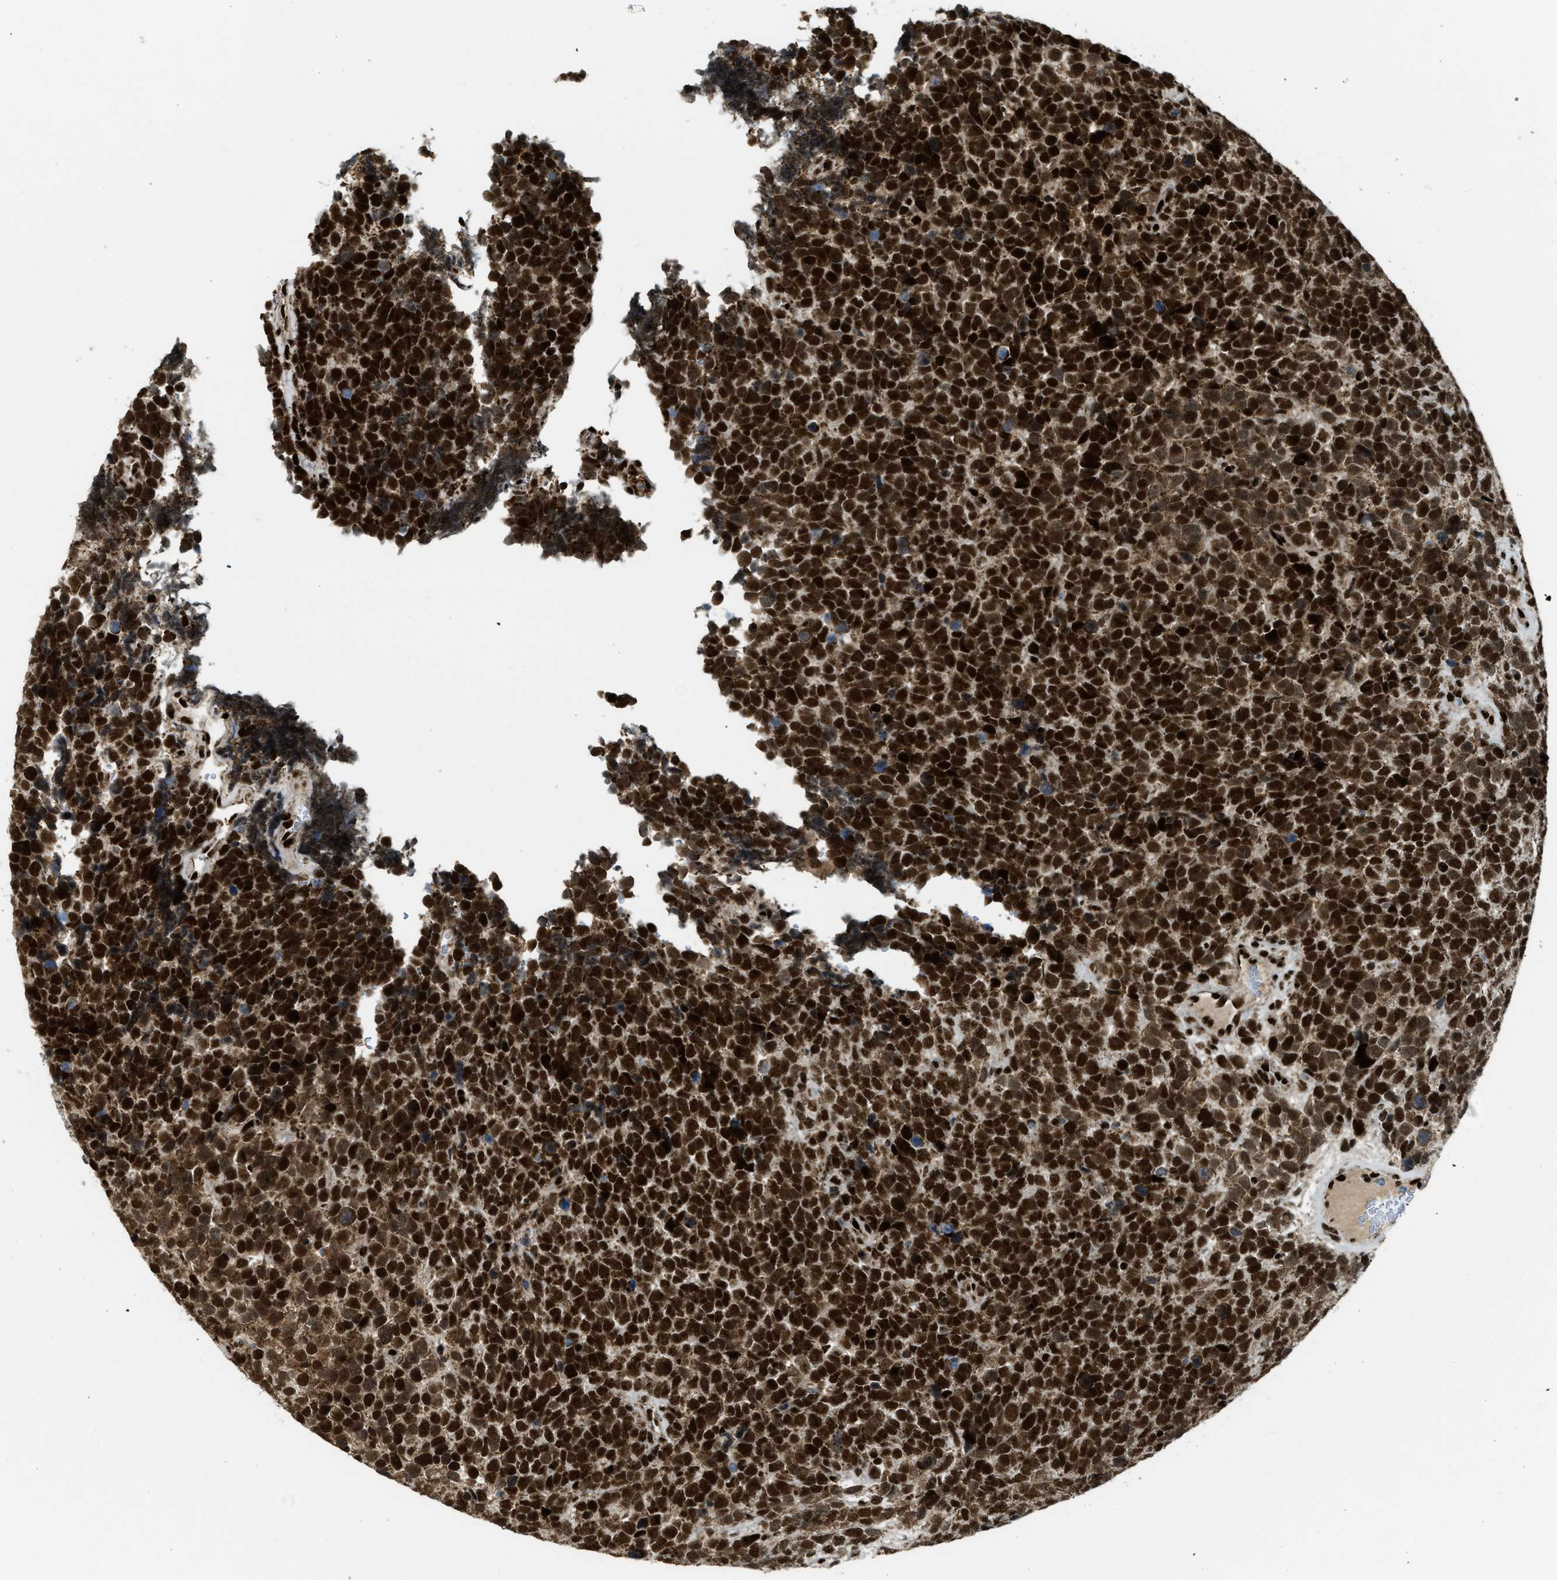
{"staining": {"intensity": "strong", "quantity": ">75%", "location": "nuclear"}, "tissue": "urothelial cancer", "cell_type": "Tumor cells", "image_type": "cancer", "snomed": [{"axis": "morphology", "description": "Urothelial carcinoma, High grade"}, {"axis": "topography", "description": "Urinary bladder"}], "caption": "The photomicrograph exhibits a brown stain indicating the presence of a protein in the nuclear of tumor cells in high-grade urothelial carcinoma. The staining is performed using DAB brown chromogen to label protein expression. The nuclei are counter-stained blue using hematoxylin.", "gene": "GABPB1", "patient": {"sex": "female", "age": 82}}